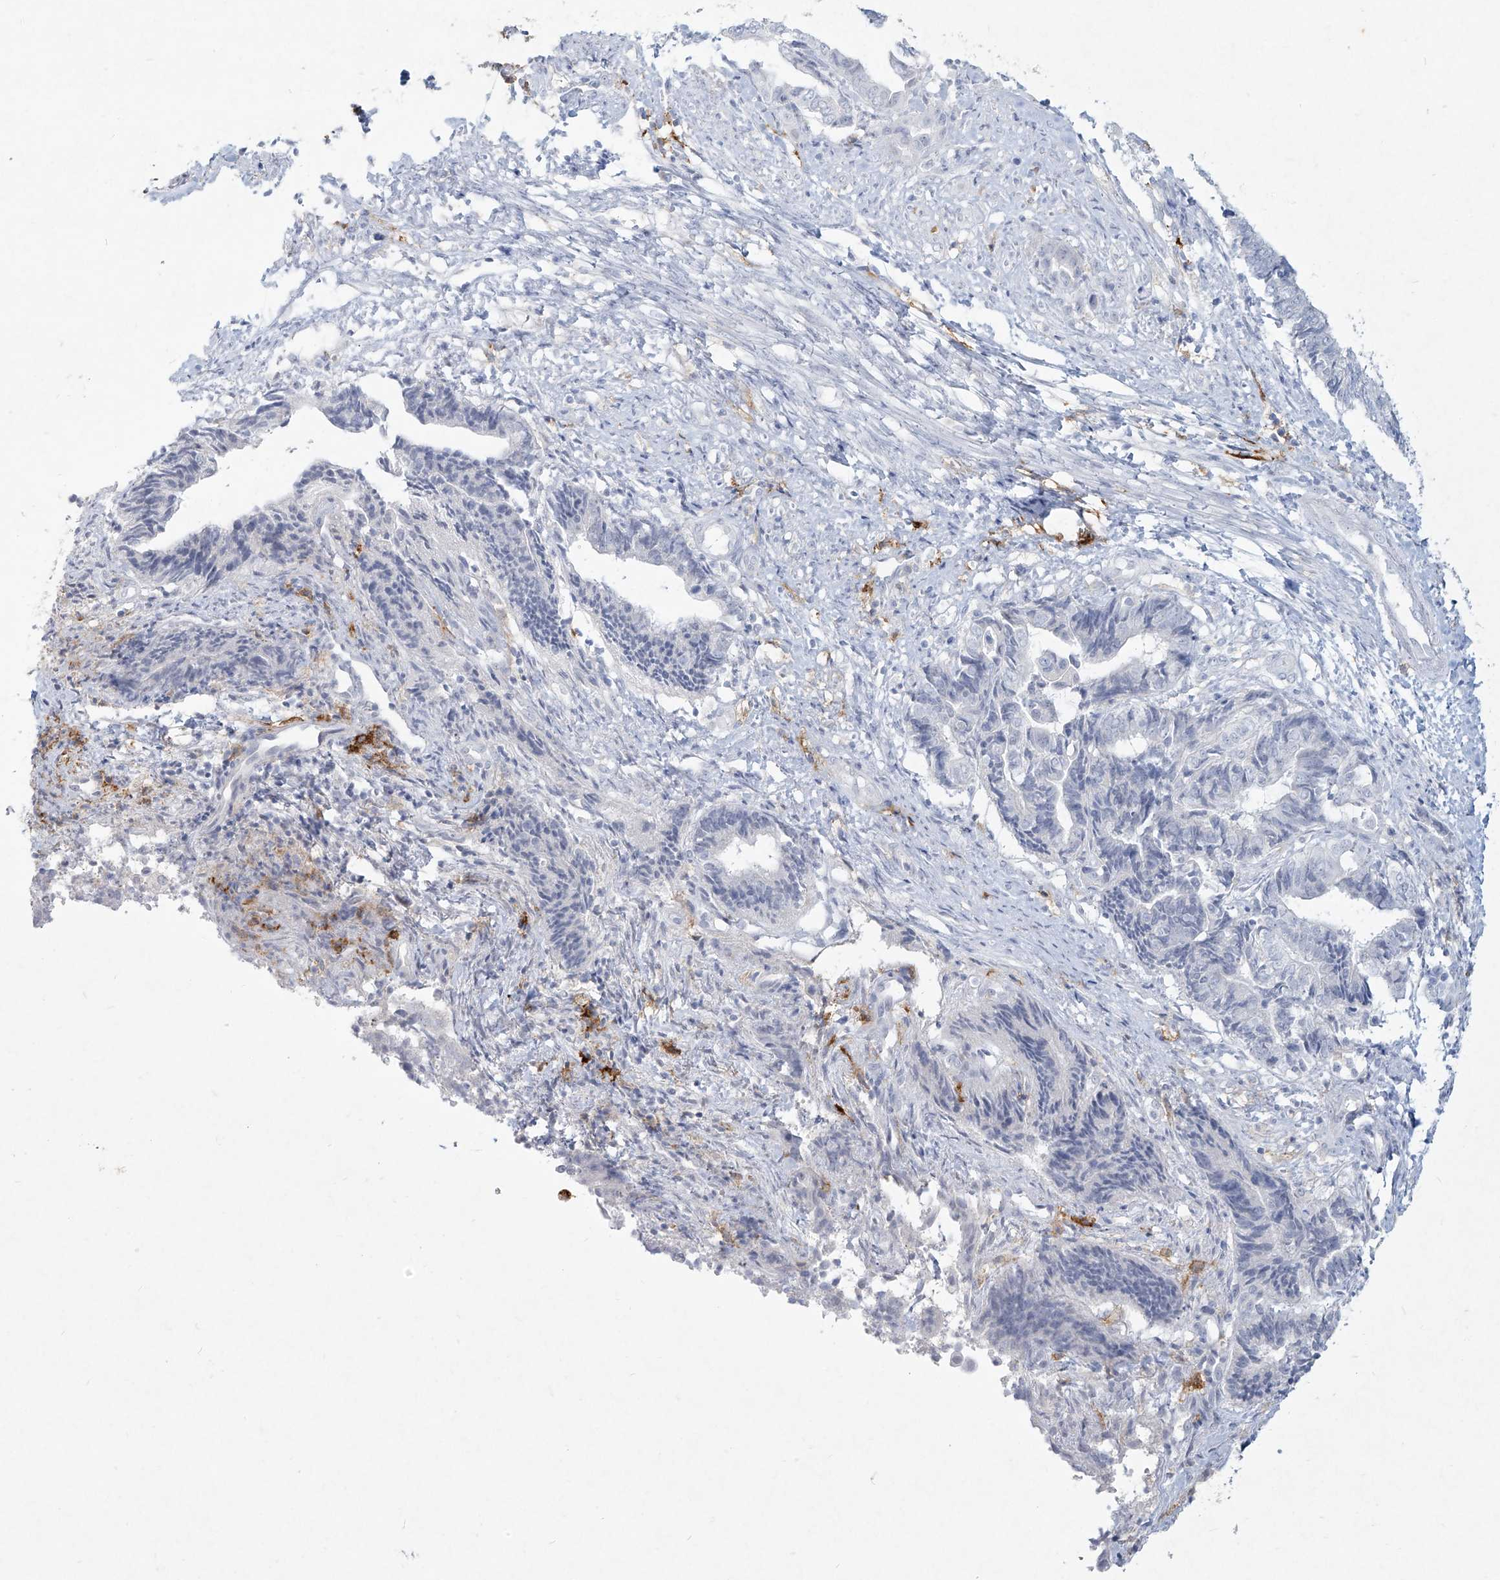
{"staining": {"intensity": "negative", "quantity": "none", "location": "none"}, "tissue": "endometrial cancer", "cell_type": "Tumor cells", "image_type": "cancer", "snomed": [{"axis": "morphology", "description": "Adenocarcinoma, NOS"}, {"axis": "topography", "description": "Uterus"}, {"axis": "topography", "description": "Endometrium"}], "caption": "Human endometrial cancer stained for a protein using immunohistochemistry demonstrates no staining in tumor cells.", "gene": "CD209", "patient": {"sex": "female", "age": 70}}